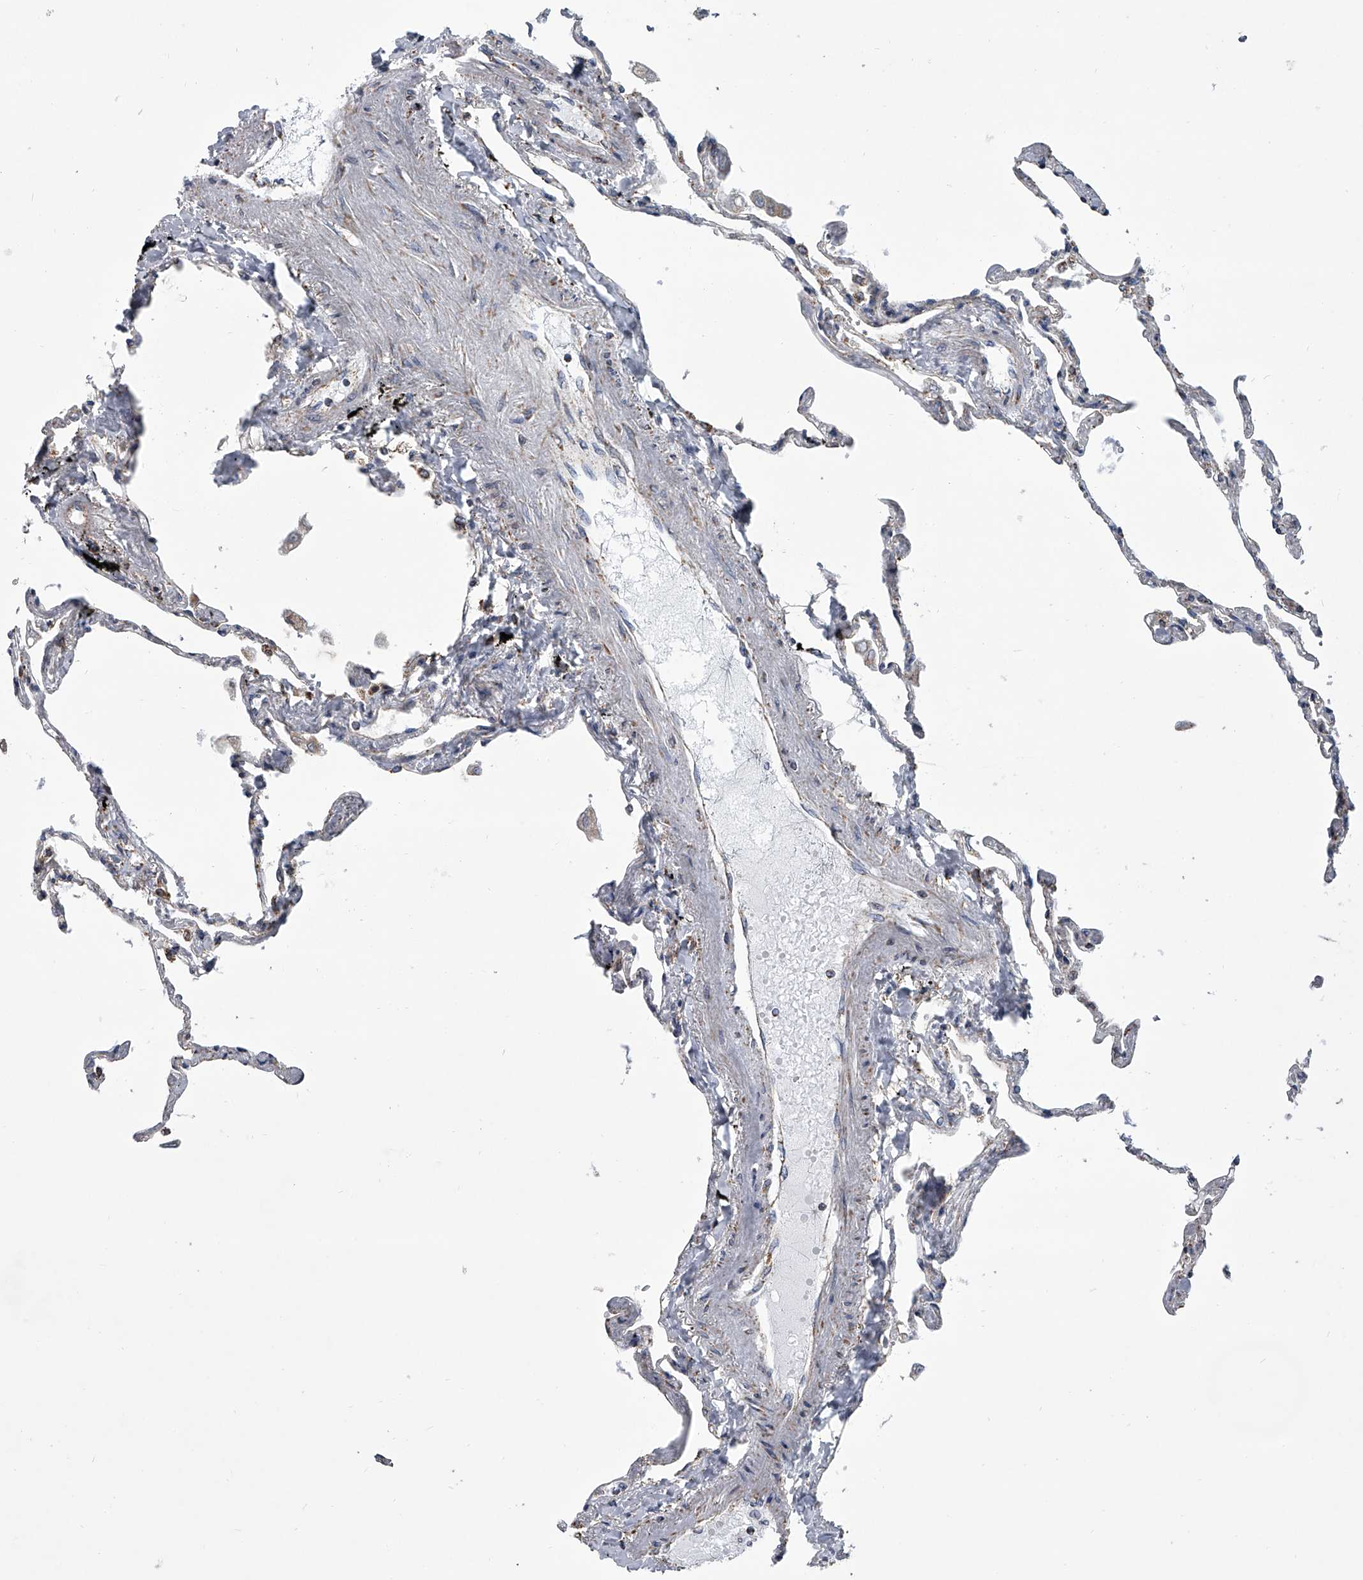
{"staining": {"intensity": "moderate", "quantity": "<25%", "location": "cytoplasmic/membranous"}, "tissue": "lung", "cell_type": "Alveolar cells", "image_type": "normal", "snomed": [{"axis": "morphology", "description": "Normal tissue, NOS"}, {"axis": "topography", "description": "Lung"}], "caption": "This micrograph exhibits immunohistochemistry (IHC) staining of unremarkable lung, with low moderate cytoplasmic/membranous staining in approximately <25% of alveolar cells.", "gene": "ZC3H15", "patient": {"sex": "female", "age": 67}}